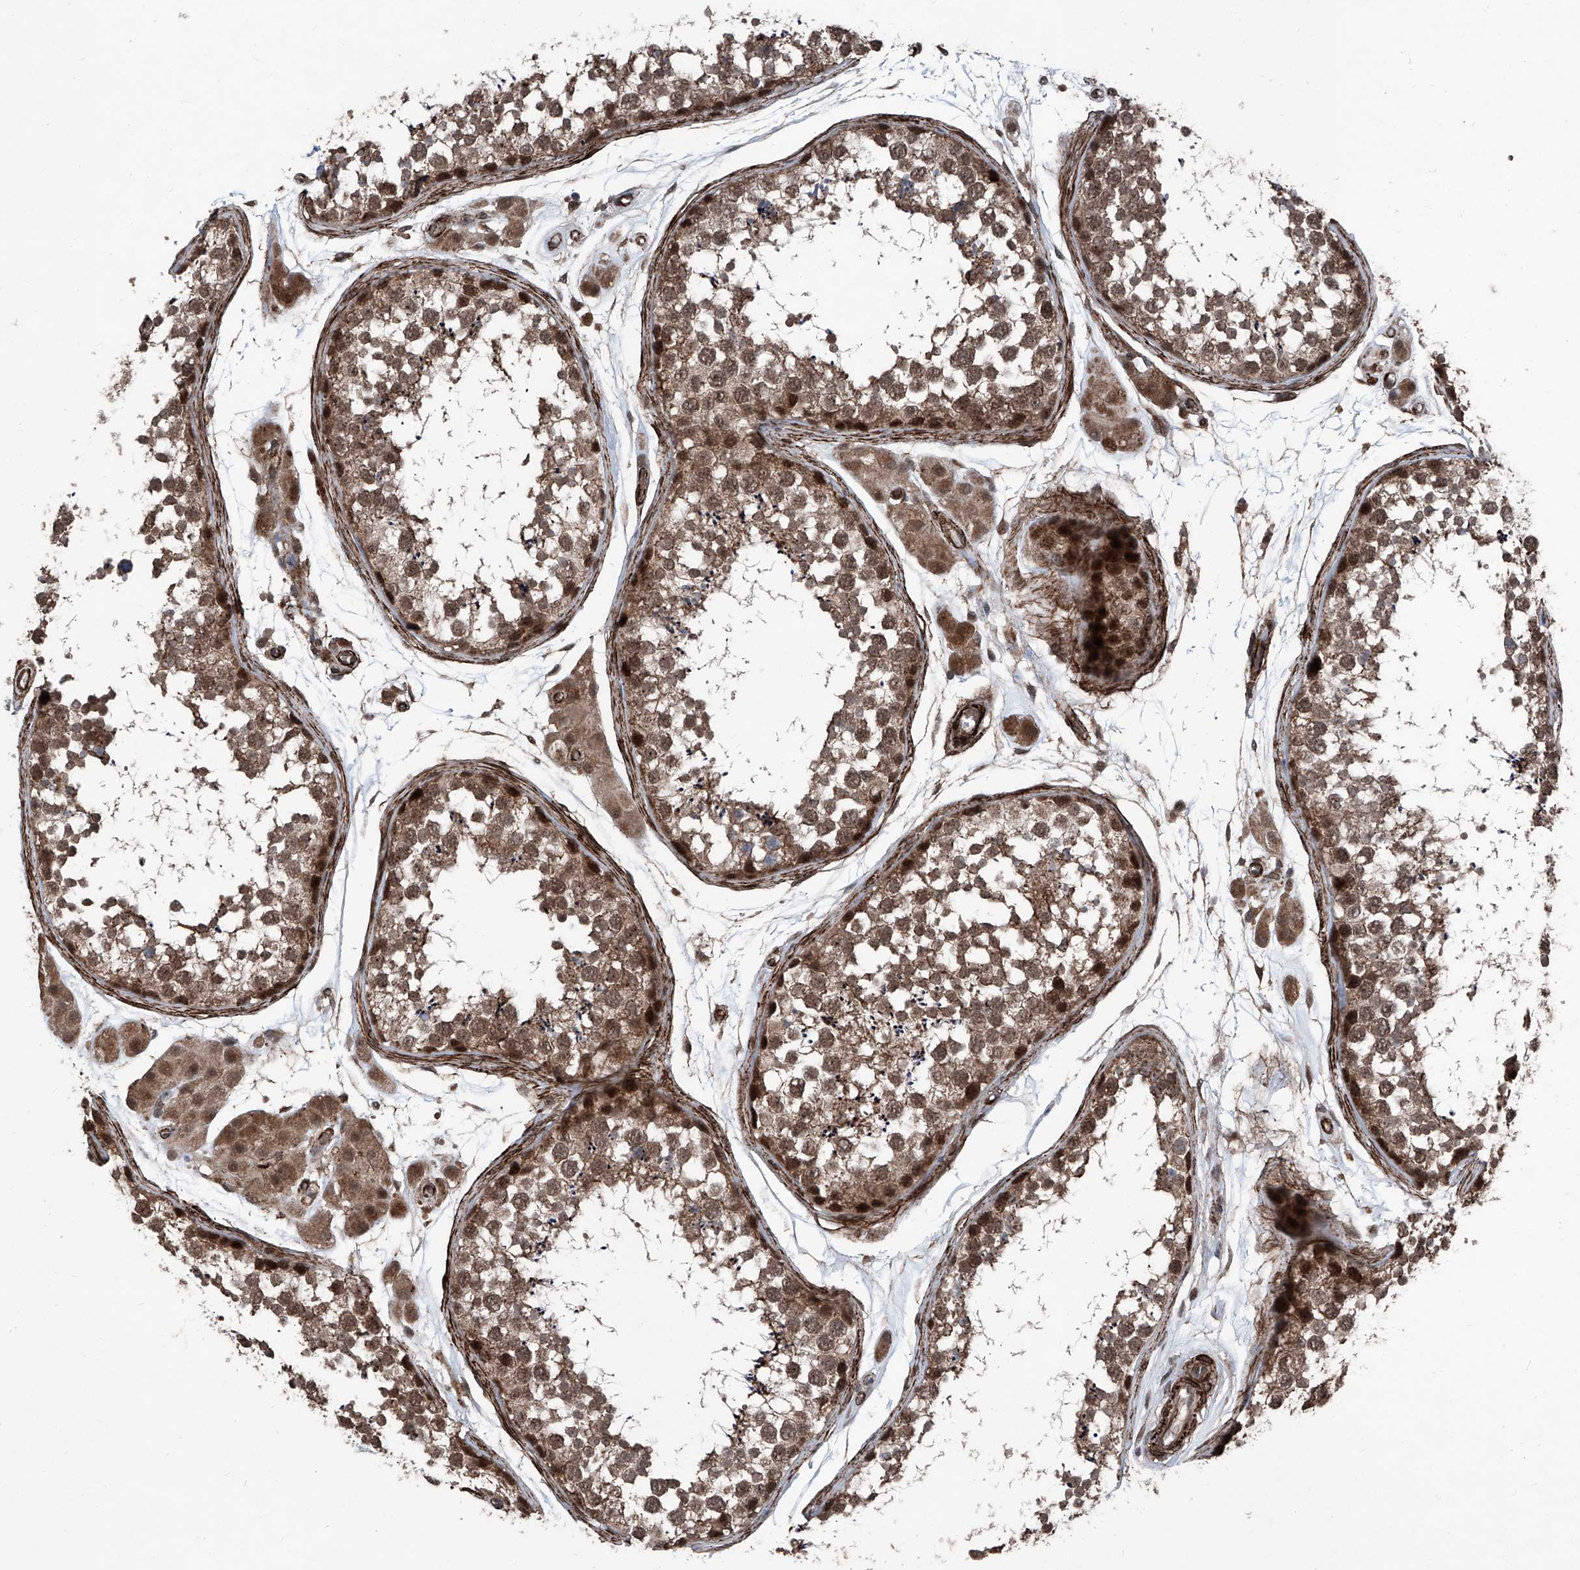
{"staining": {"intensity": "moderate", "quantity": ">75%", "location": "cytoplasmic/membranous,nuclear"}, "tissue": "testis", "cell_type": "Cells in seminiferous ducts", "image_type": "normal", "snomed": [{"axis": "morphology", "description": "Normal tissue, NOS"}, {"axis": "topography", "description": "Testis"}], "caption": "Unremarkable testis was stained to show a protein in brown. There is medium levels of moderate cytoplasmic/membranous,nuclear staining in about >75% of cells in seminiferous ducts. (DAB IHC, brown staining for protein, blue staining for nuclei).", "gene": "COA7", "patient": {"sex": "male", "age": 56}}